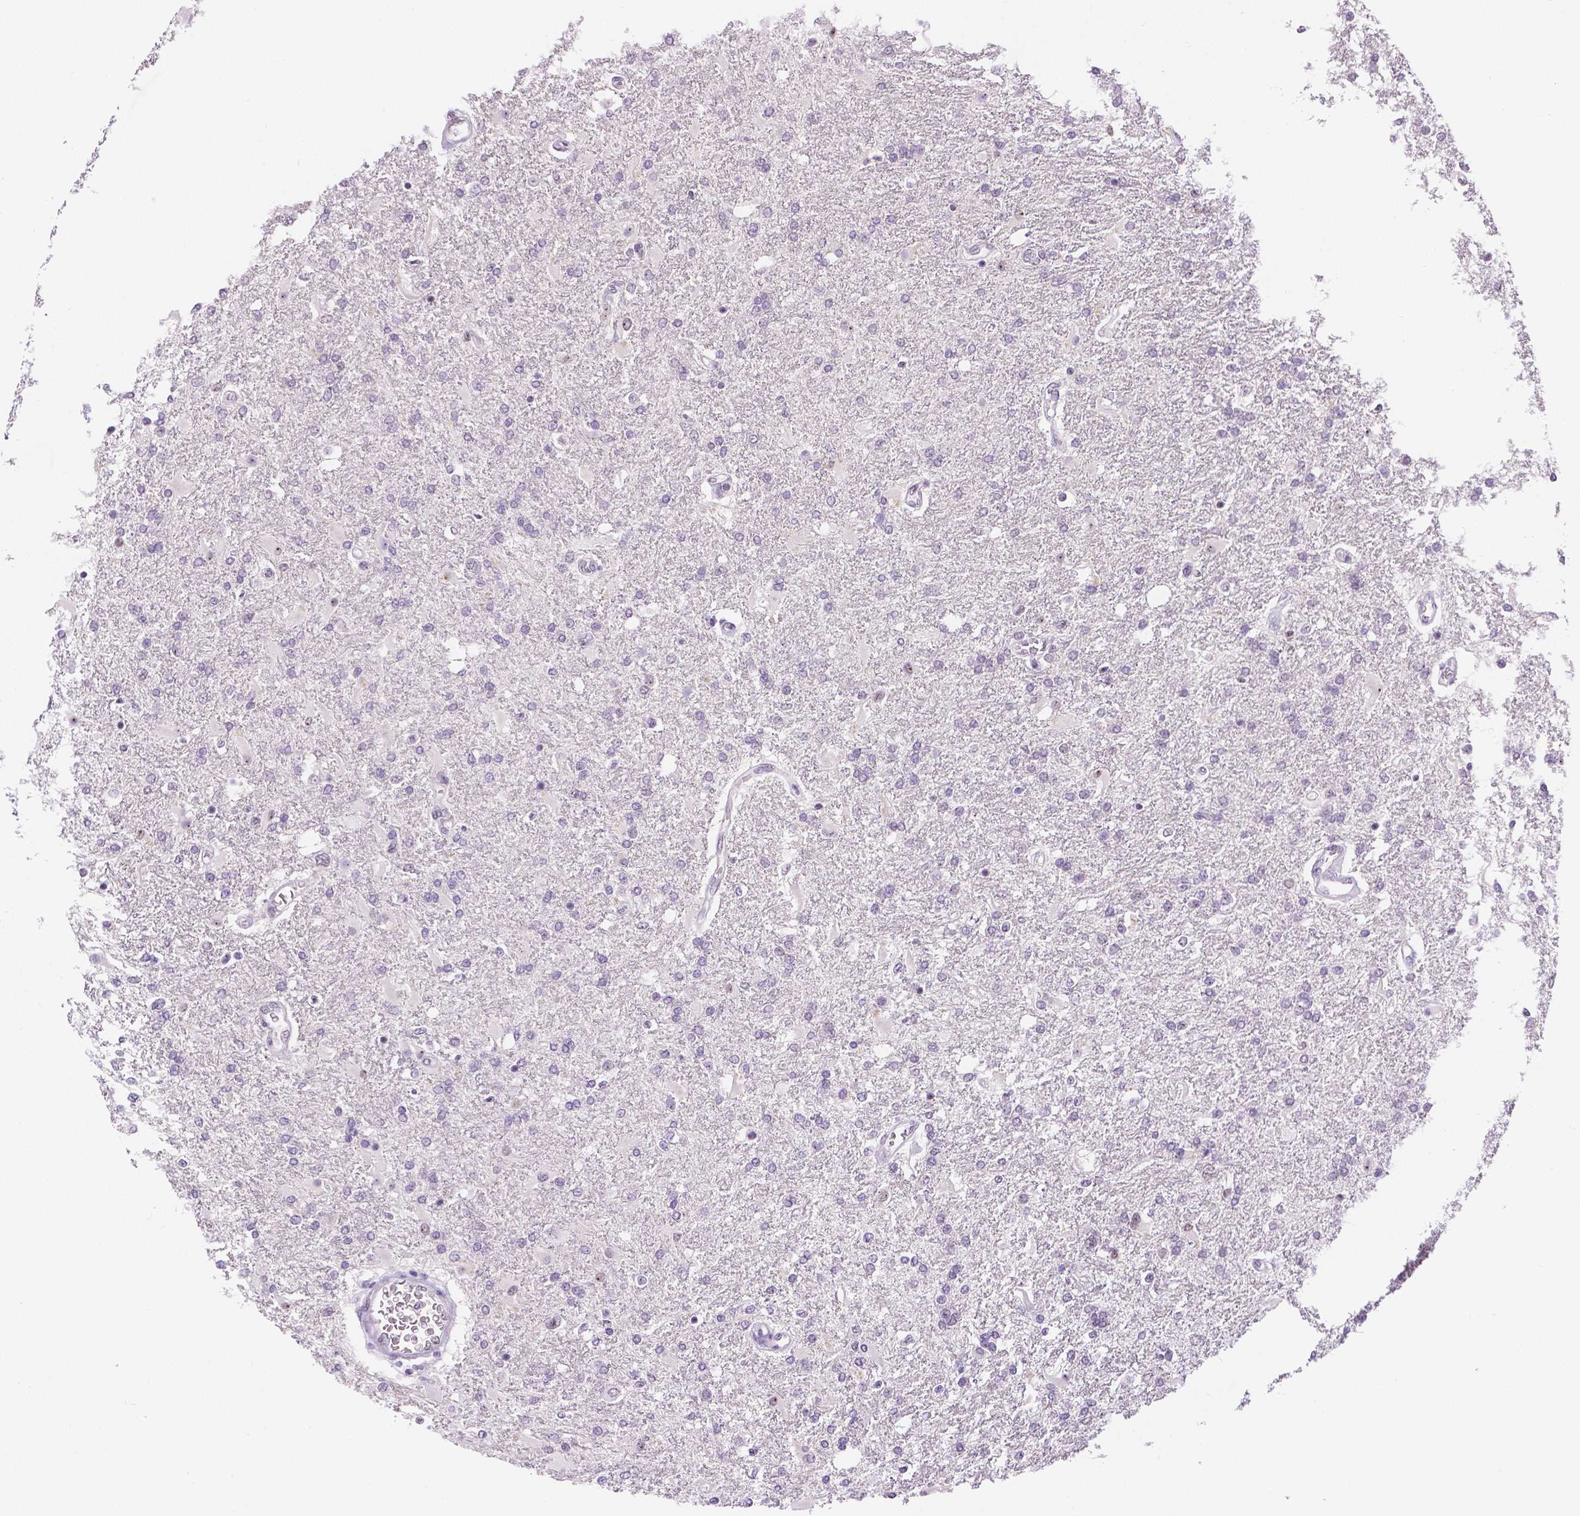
{"staining": {"intensity": "negative", "quantity": "none", "location": "none"}, "tissue": "glioma", "cell_type": "Tumor cells", "image_type": "cancer", "snomed": [{"axis": "morphology", "description": "Glioma, malignant, High grade"}, {"axis": "topography", "description": "Cerebral cortex"}], "caption": "This is an IHC histopathology image of human glioma. There is no positivity in tumor cells.", "gene": "NHP2", "patient": {"sex": "male", "age": 79}}